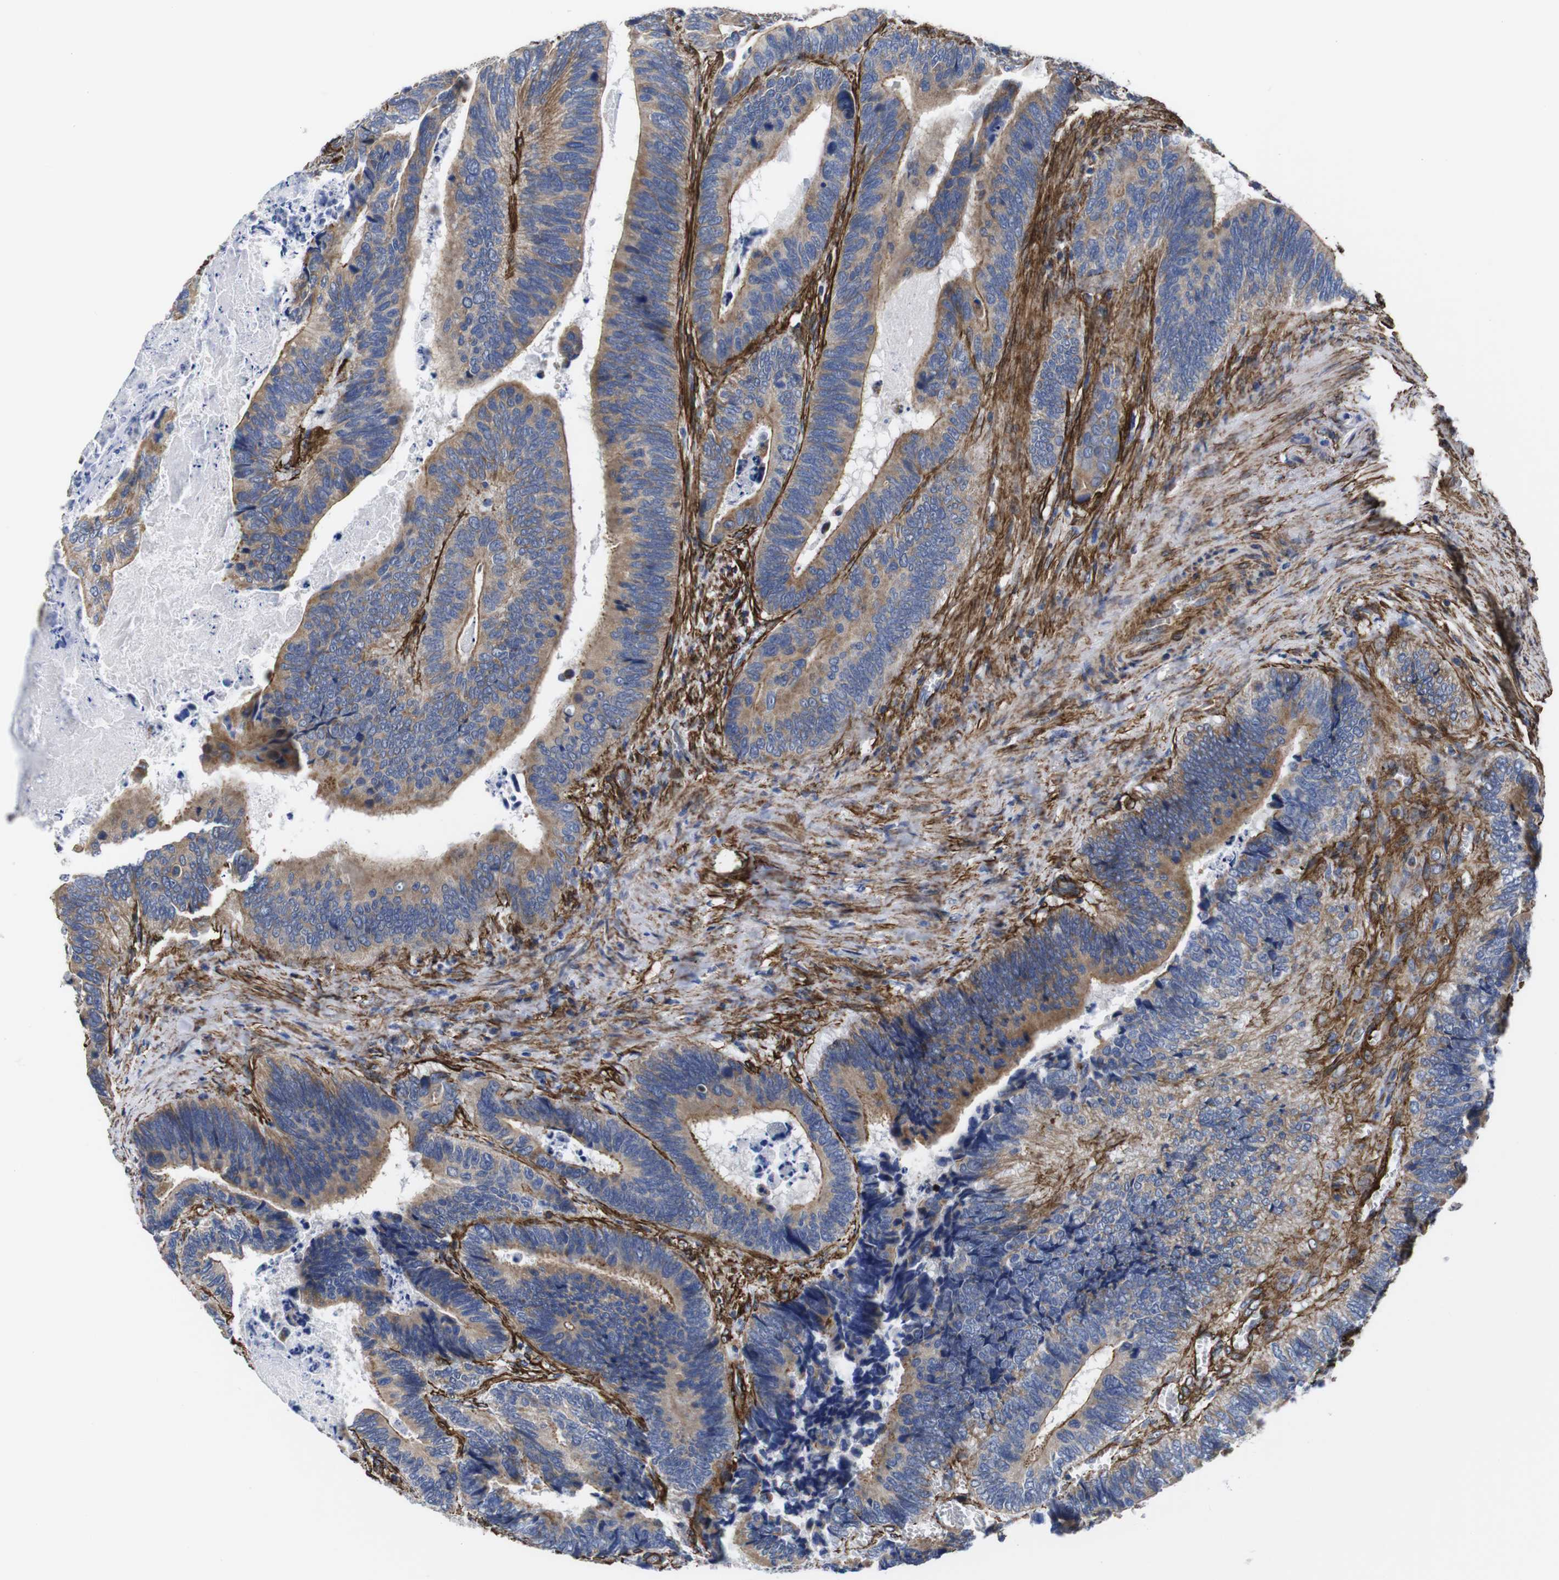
{"staining": {"intensity": "moderate", "quantity": ">75%", "location": "cytoplasmic/membranous"}, "tissue": "colorectal cancer", "cell_type": "Tumor cells", "image_type": "cancer", "snomed": [{"axis": "morphology", "description": "Adenocarcinoma, NOS"}, {"axis": "topography", "description": "Colon"}], "caption": "Immunohistochemistry (IHC) of colorectal cancer displays medium levels of moderate cytoplasmic/membranous positivity in approximately >75% of tumor cells.", "gene": "WNT10A", "patient": {"sex": "male", "age": 72}}